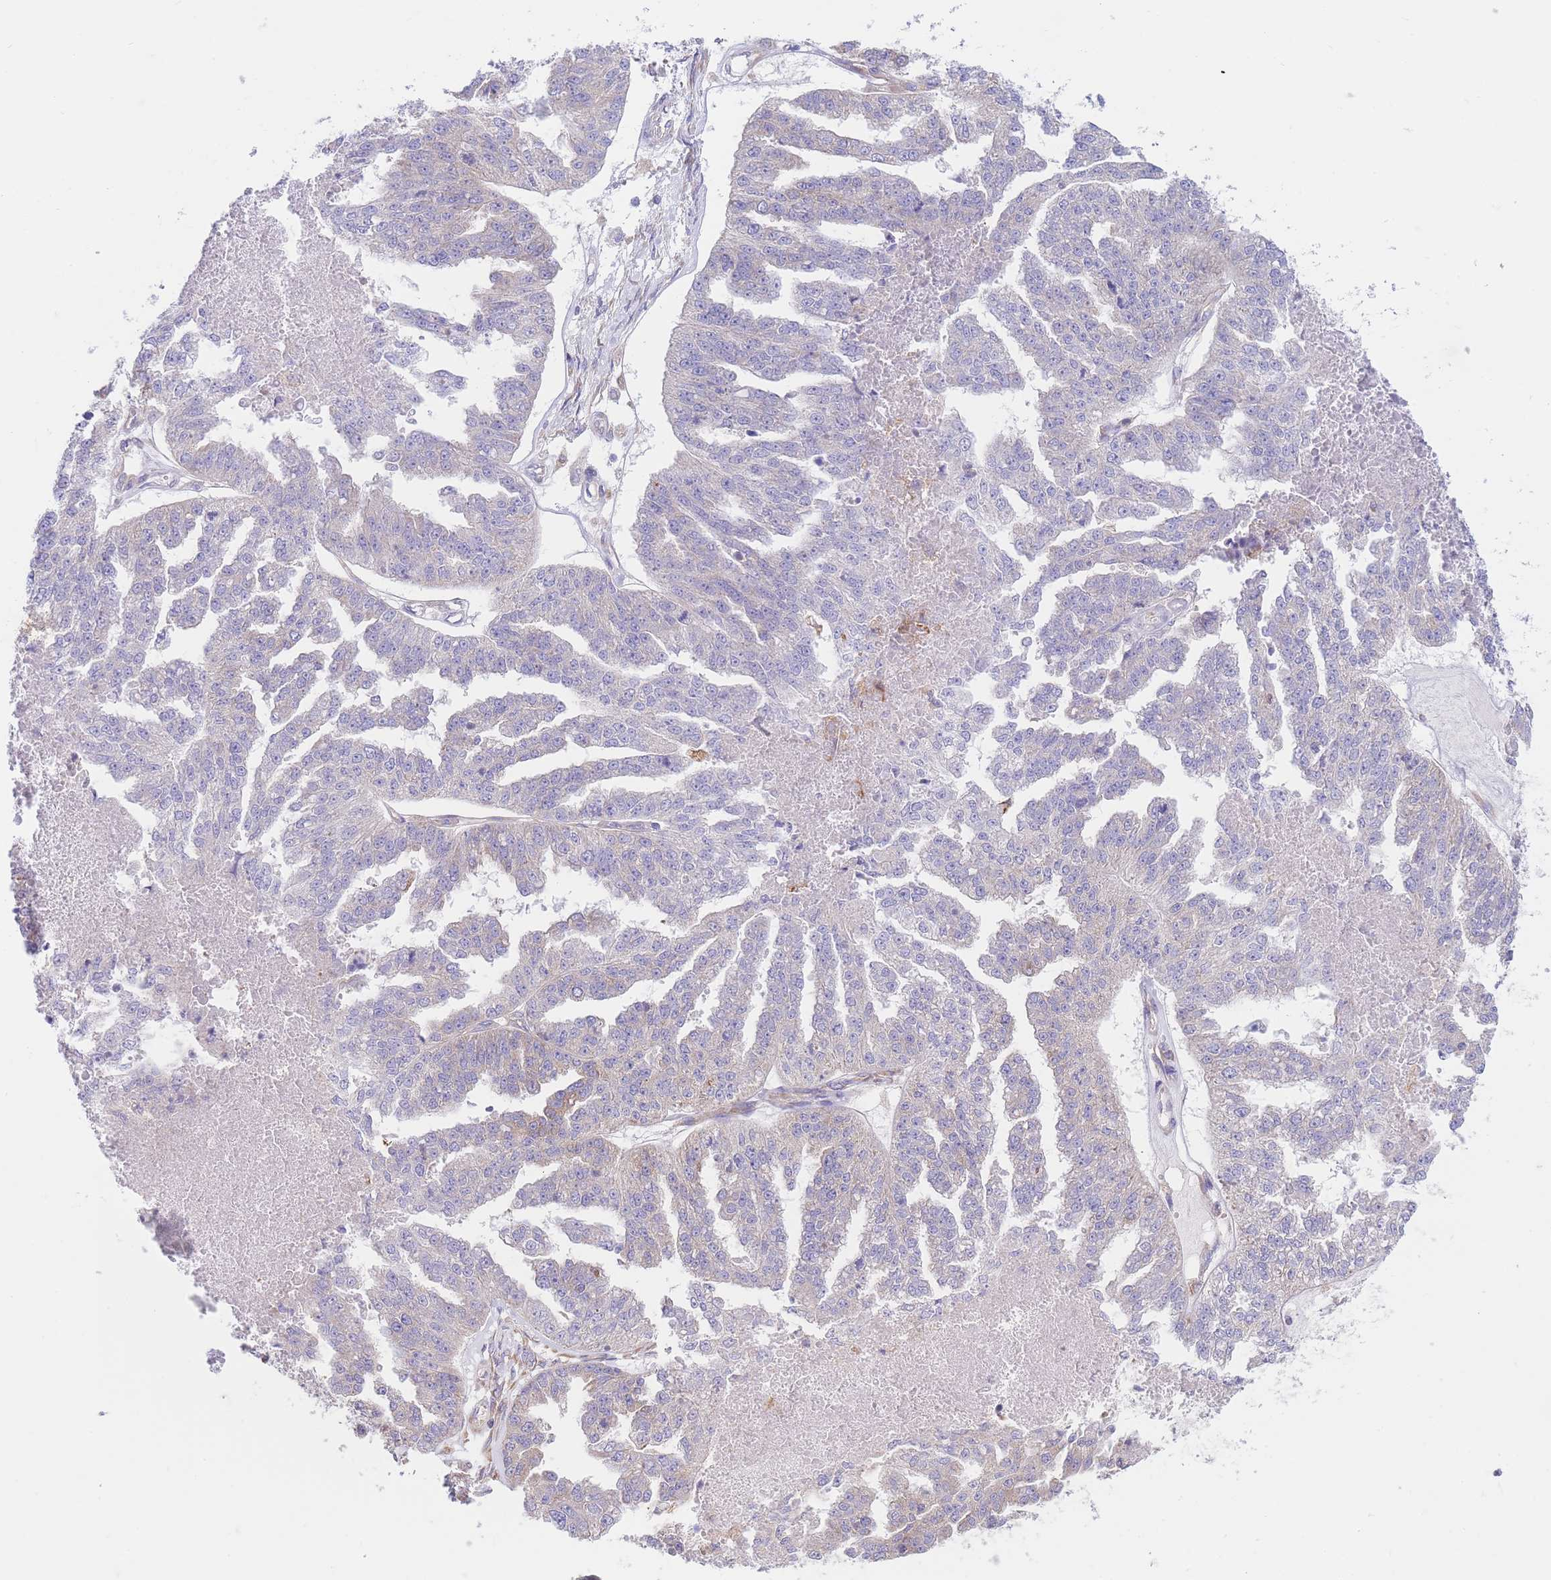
{"staining": {"intensity": "weak", "quantity": "<25%", "location": "cytoplasmic/membranous"}, "tissue": "ovarian cancer", "cell_type": "Tumor cells", "image_type": "cancer", "snomed": [{"axis": "morphology", "description": "Cystadenocarcinoma, serous, NOS"}, {"axis": "topography", "description": "Ovary"}], "caption": "Immunohistochemical staining of serous cystadenocarcinoma (ovarian) exhibits no significant expression in tumor cells.", "gene": "SH2B2", "patient": {"sex": "female", "age": 58}}